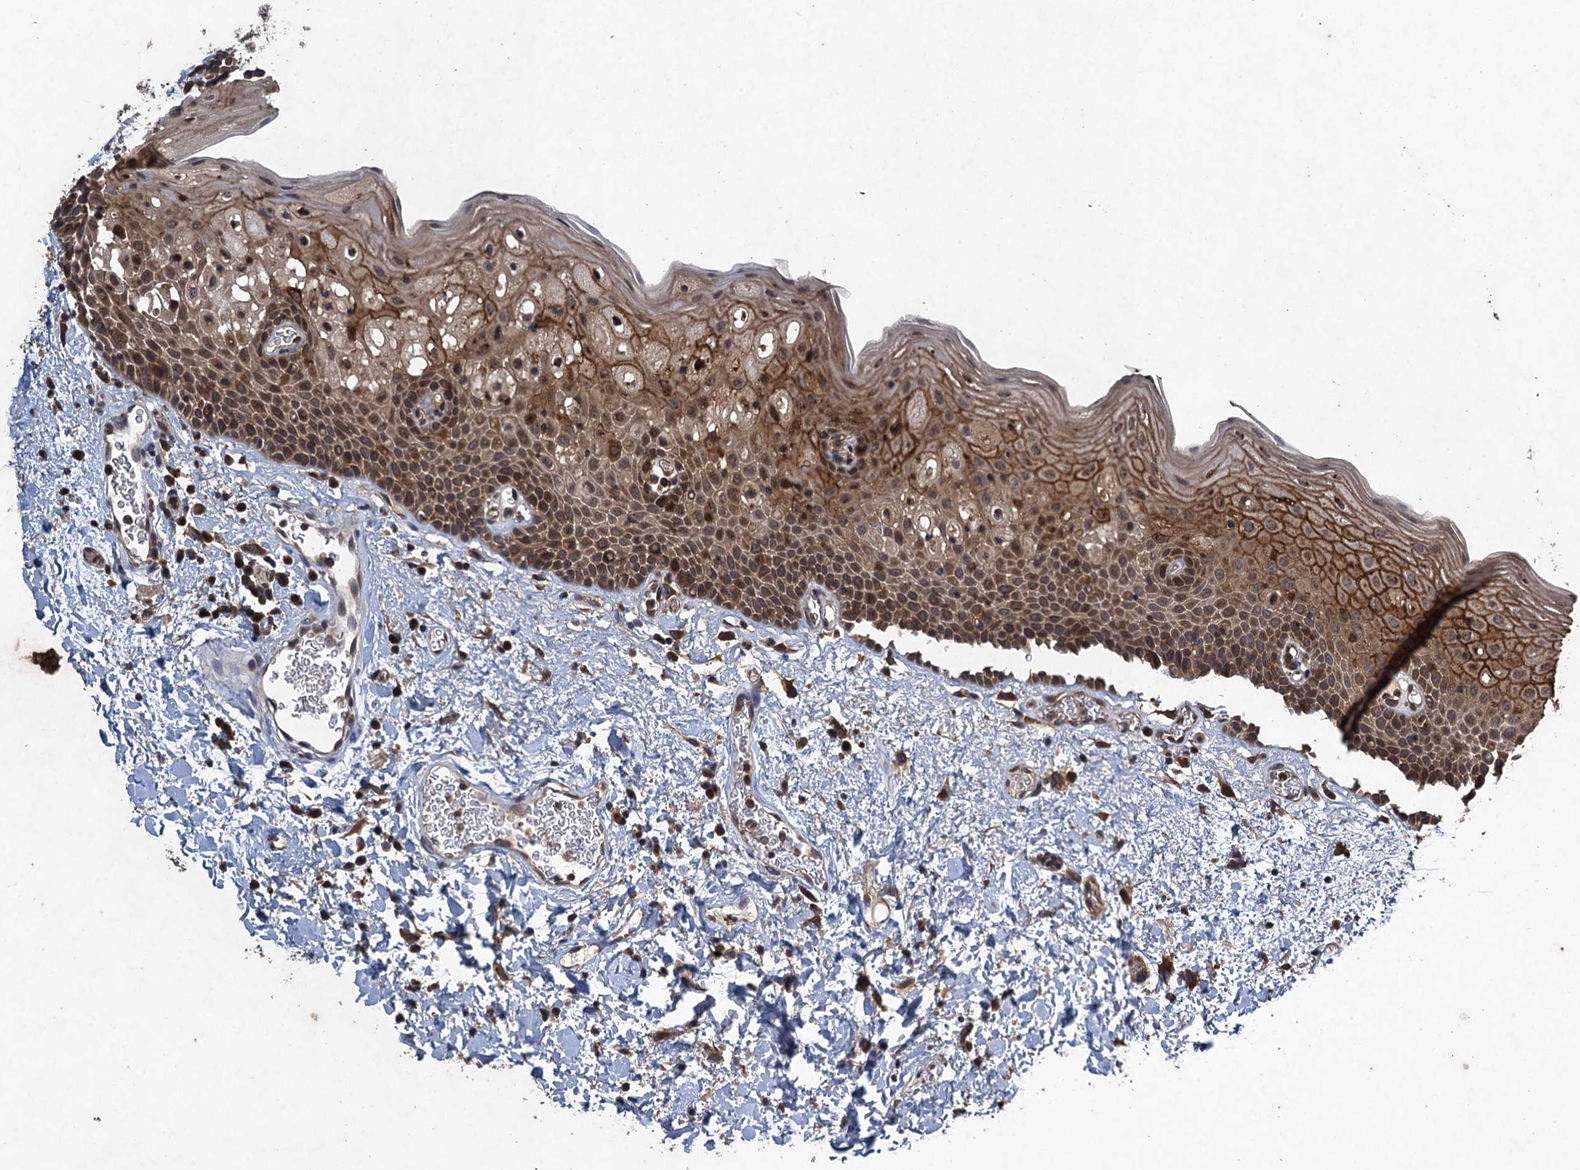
{"staining": {"intensity": "strong", "quantity": ">75%", "location": "cytoplasmic/membranous"}, "tissue": "oral mucosa", "cell_type": "Squamous epithelial cells", "image_type": "normal", "snomed": [{"axis": "morphology", "description": "Normal tissue, NOS"}, {"axis": "topography", "description": "Oral tissue"}], "caption": "Immunohistochemical staining of normal human oral mucosa exhibits high levels of strong cytoplasmic/membranous staining in approximately >75% of squamous epithelial cells. The staining was performed using DAB to visualize the protein expression in brown, while the nuclei were stained in blue with hematoxylin (Magnification: 20x).", "gene": "CNTN5", "patient": {"sex": "male", "age": 74}}